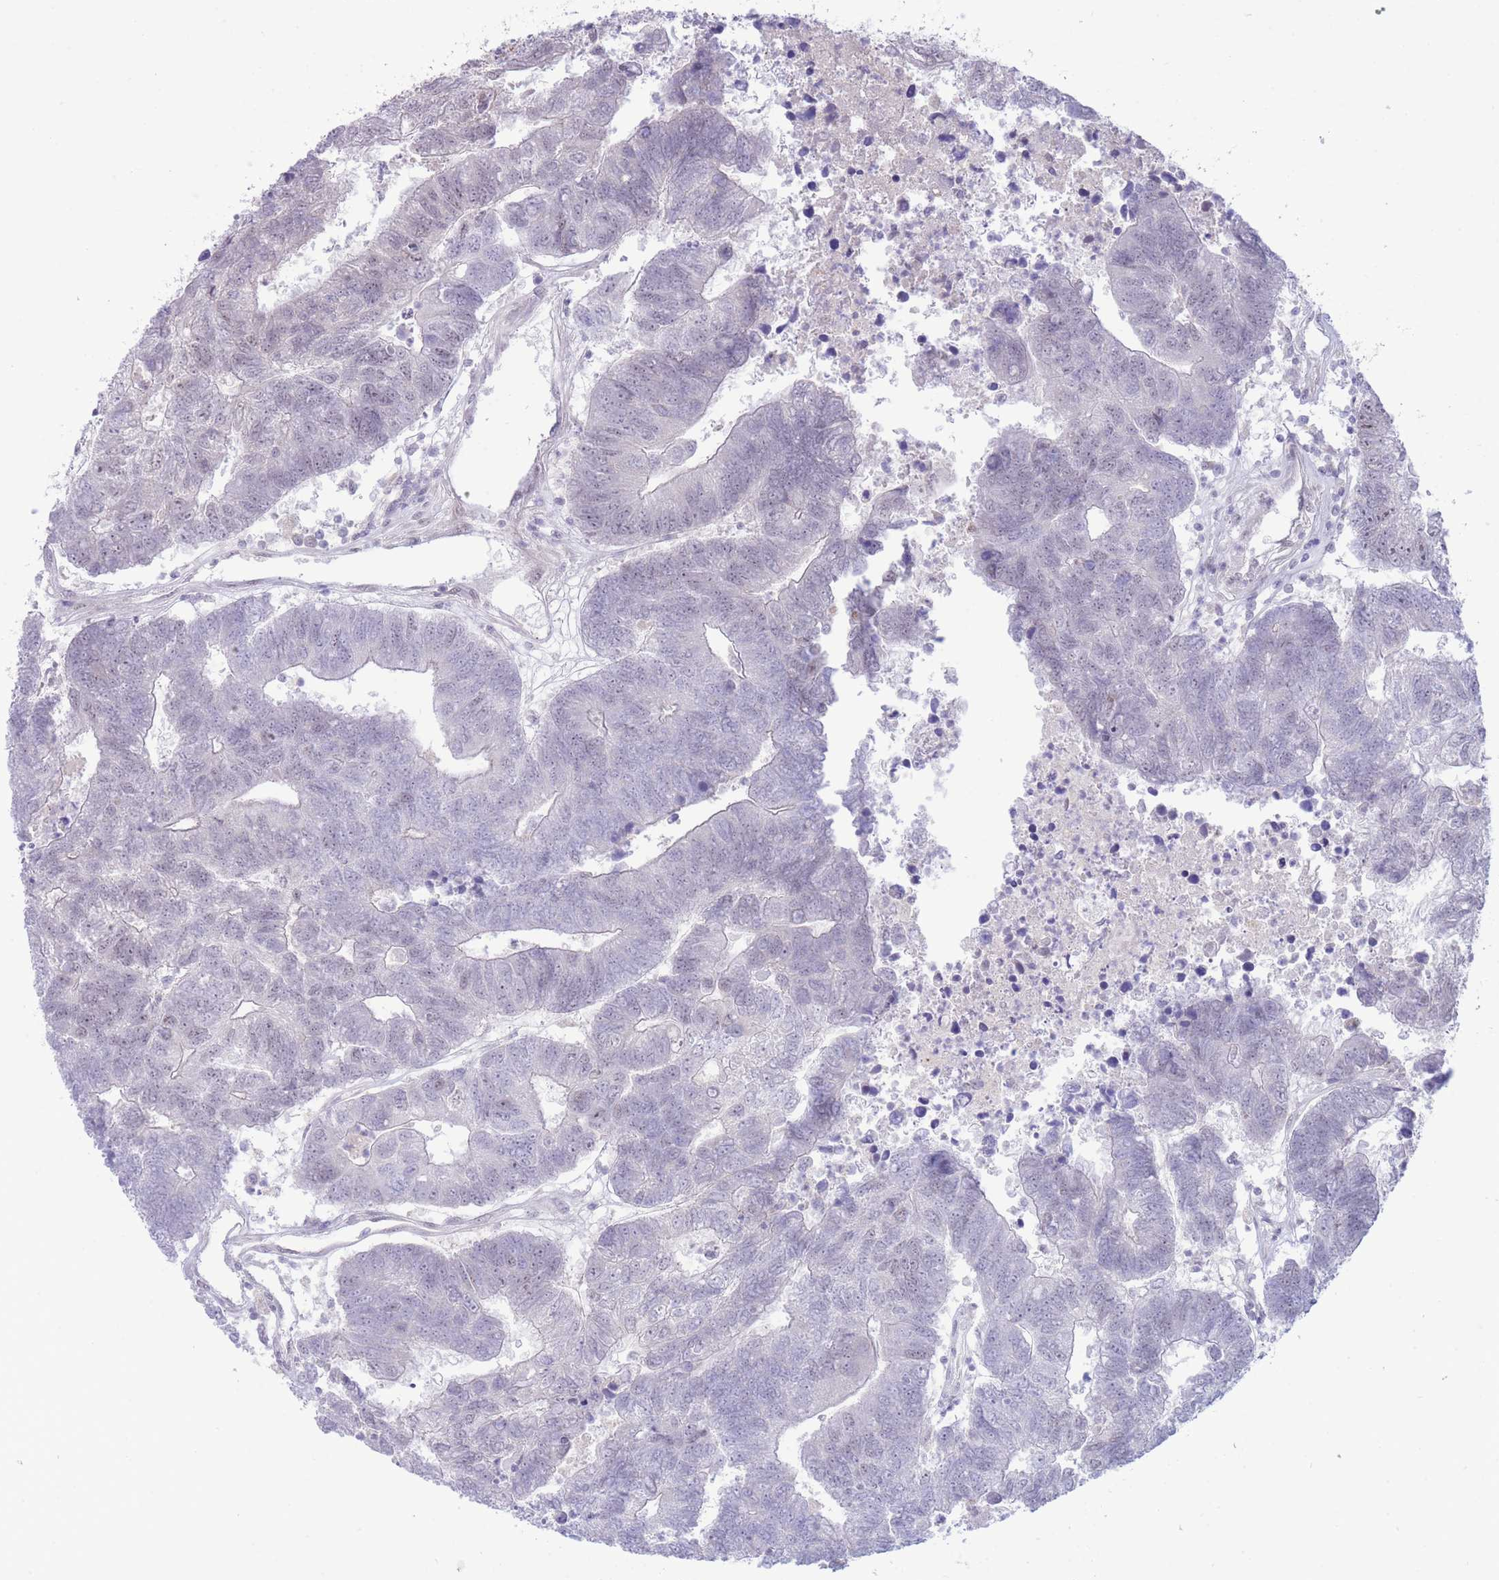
{"staining": {"intensity": "weak", "quantity": "<25%", "location": "nuclear"}, "tissue": "colorectal cancer", "cell_type": "Tumor cells", "image_type": "cancer", "snomed": [{"axis": "morphology", "description": "Adenocarcinoma, NOS"}, {"axis": "topography", "description": "Colon"}], "caption": "Tumor cells show no significant positivity in colorectal cancer (adenocarcinoma).", "gene": "FBXO46", "patient": {"sex": "female", "age": 48}}